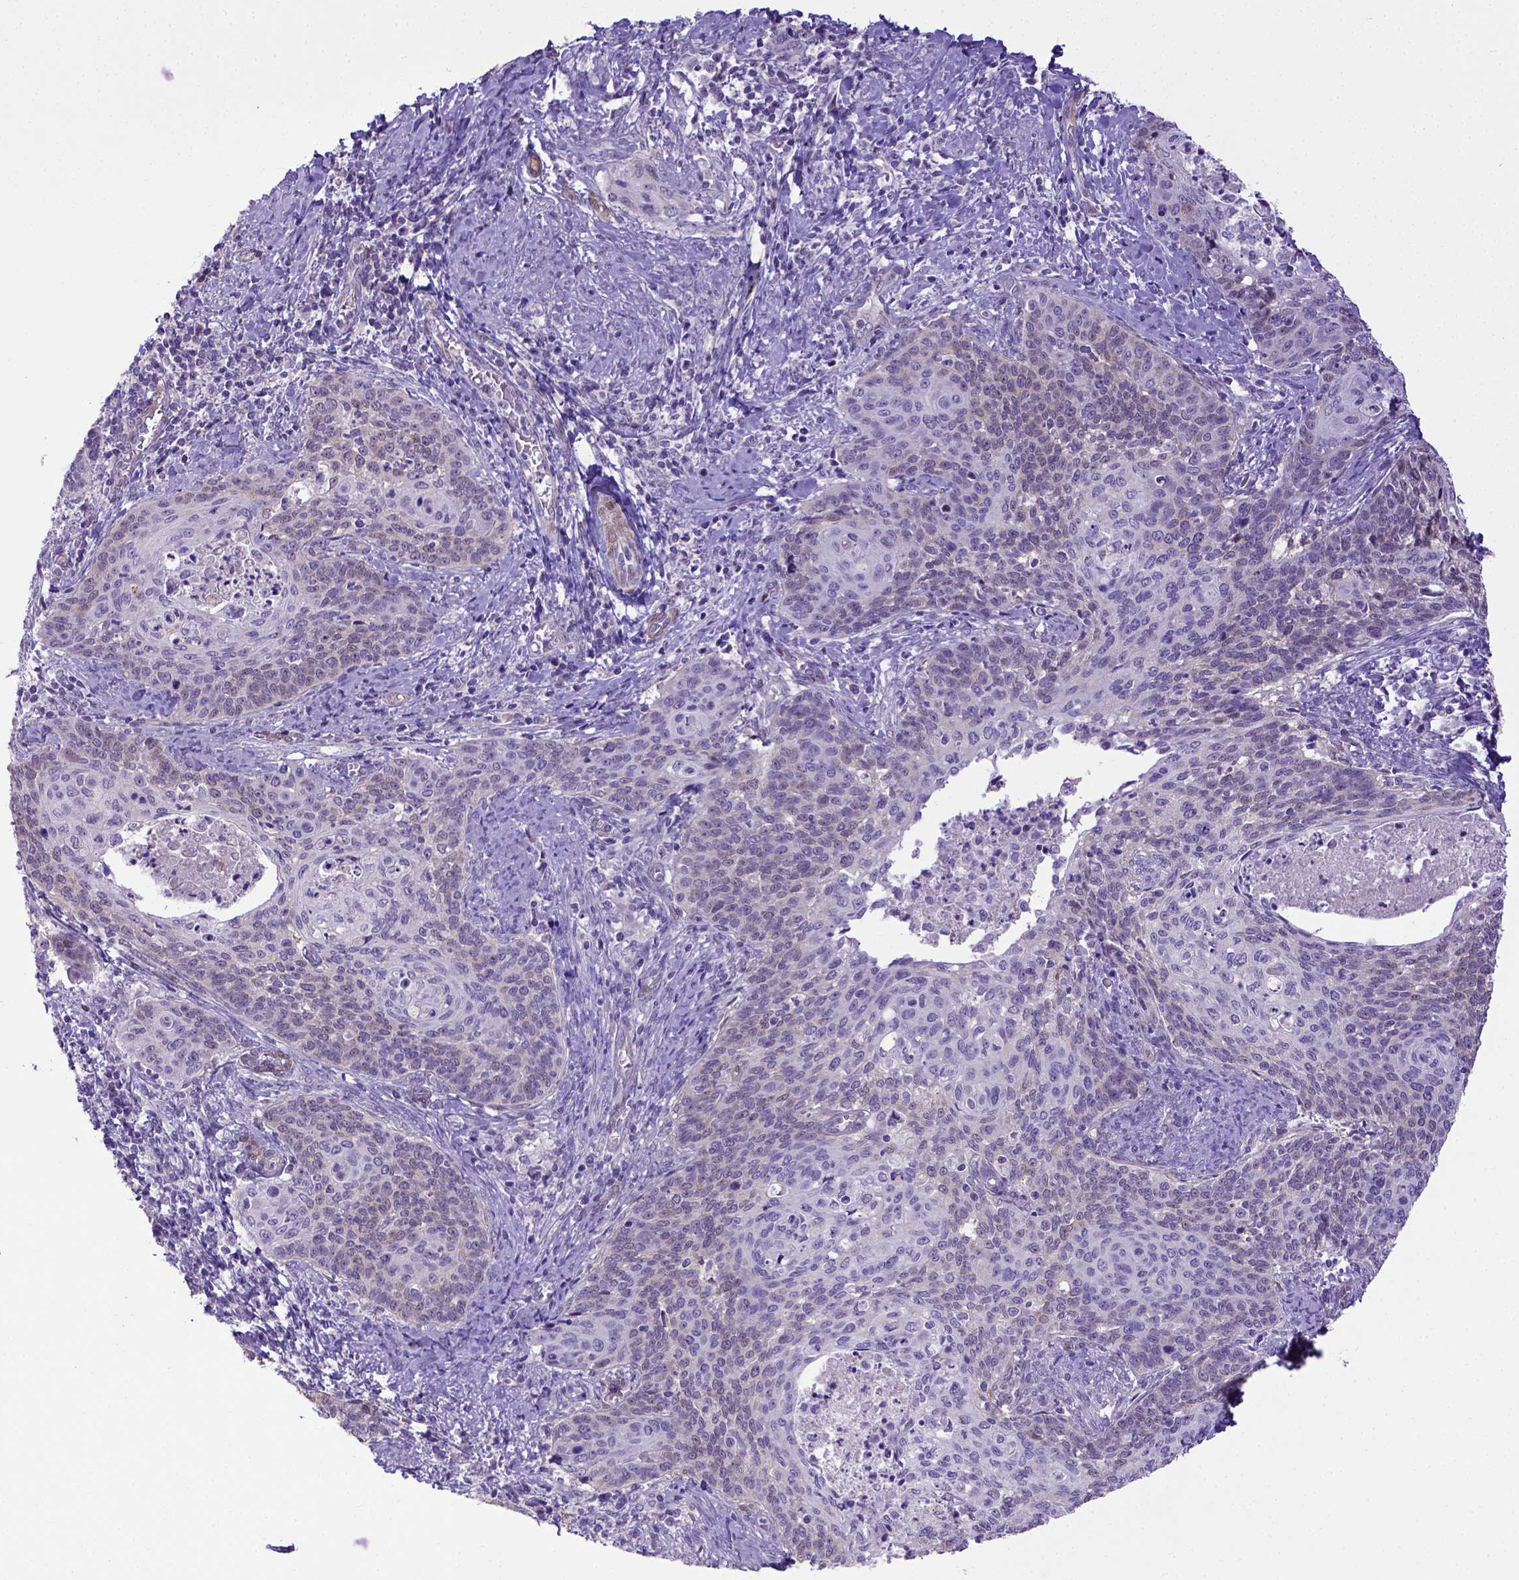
{"staining": {"intensity": "negative", "quantity": "none", "location": "none"}, "tissue": "cervical cancer", "cell_type": "Tumor cells", "image_type": "cancer", "snomed": [{"axis": "morphology", "description": "Normal tissue, NOS"}, {"axis": "morphology", "description": "Squamous cell carcinoma, NOS"}, {"axis": "topography", "description": "Cervix"}], "caption": "An immunohistochemistry (IHC) micrograph of squamous cell carcinoma (cervical) is shown. There is no staining in tumor cells of squamous cell carcinoma (cervical).", "gene": "BTN1A1", "patient": {"sex": "female", "age": 39}}